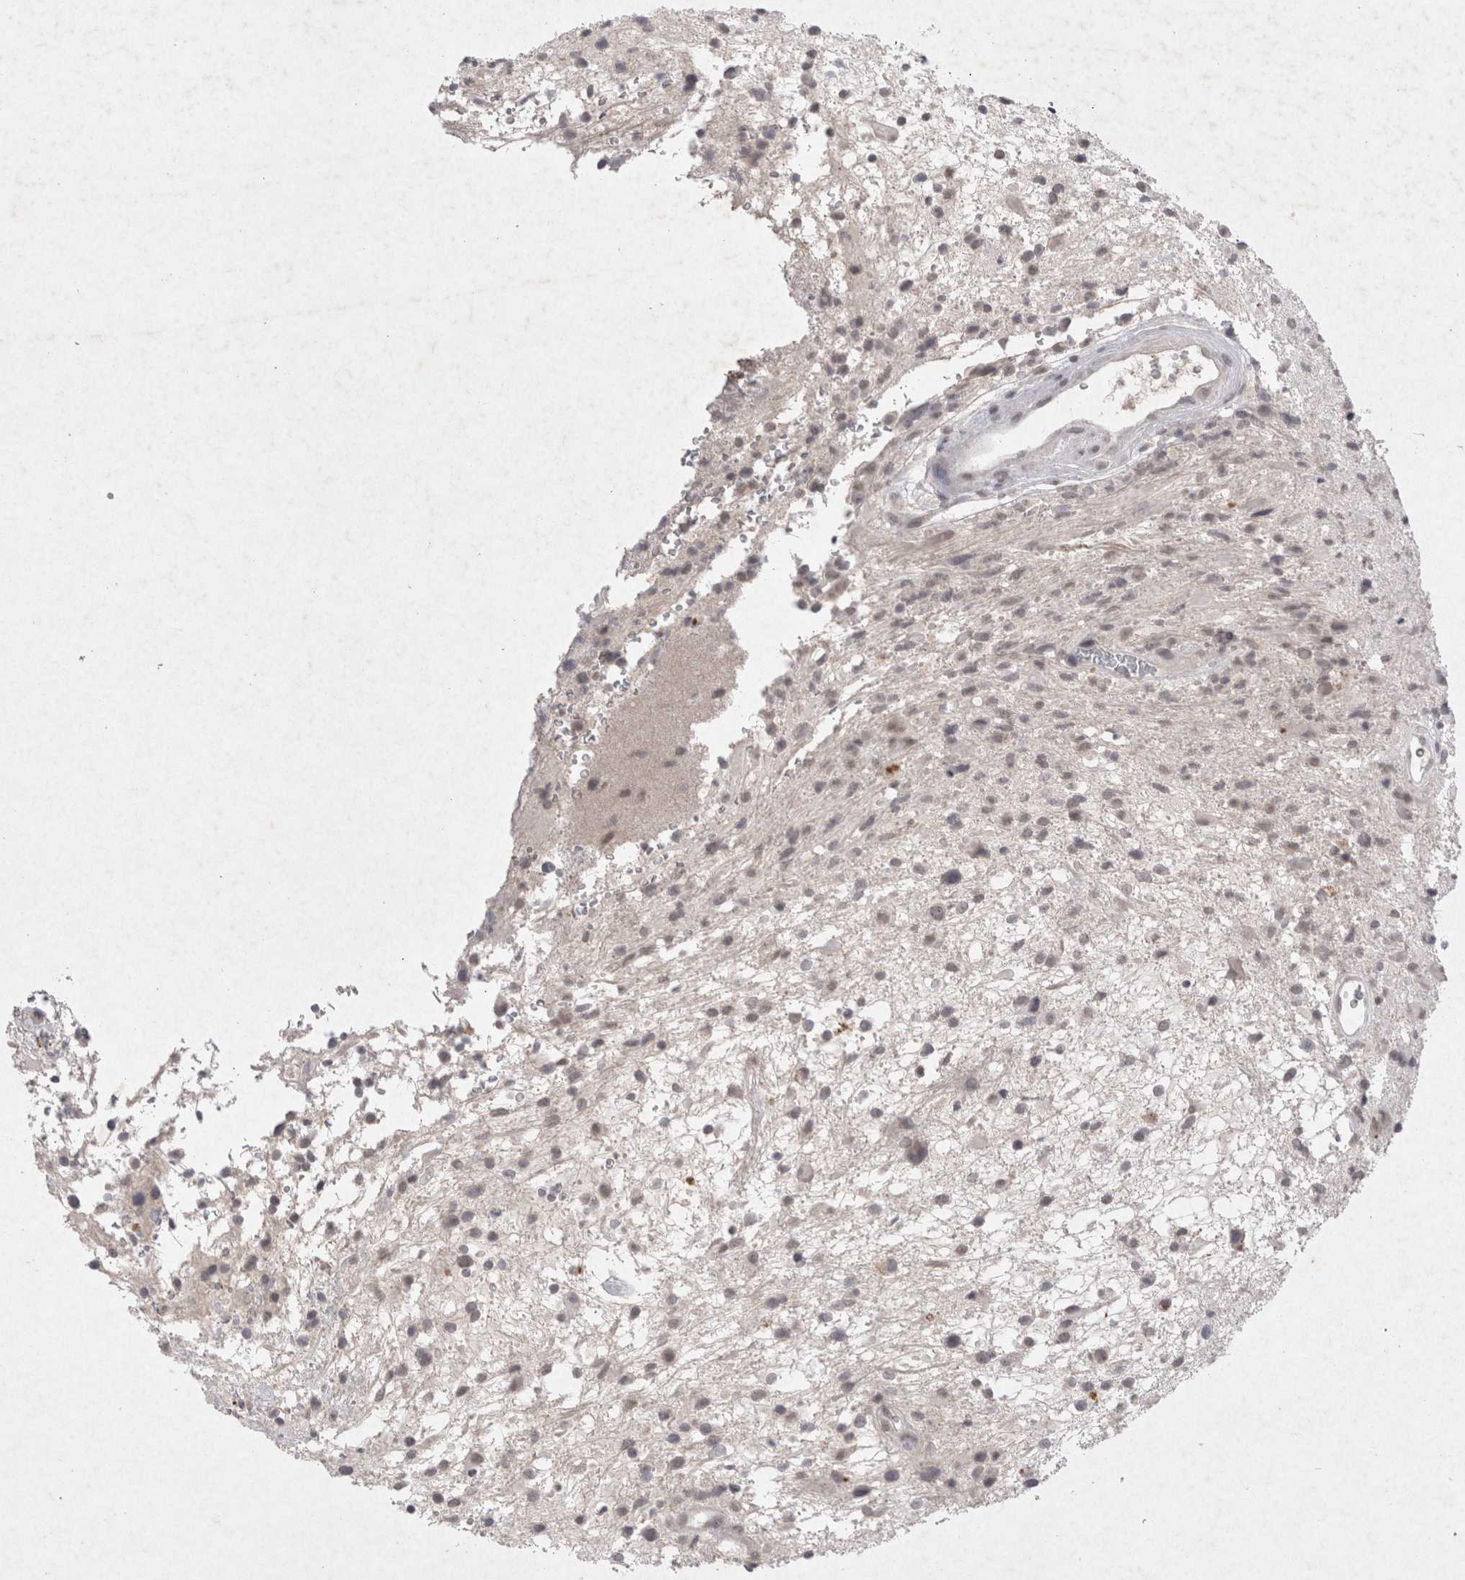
{"staining": {"intensity": "negative", "quantity": "none", "location": "none"}, "tissue": "glioma", "cell_type": "Tumor cells", "image_type": "cancer", "snomed": [{"axis": "morphology", "description": "Glioma, malignant, High grade"}, {"axis": "topography", "description": "Brain"}], "caption": "The histopathology image shows no significant staining in tumor cells of malignant glioma (high-grade). (Stains: DAB immunohistochemistry with hematoxylin counter stain, Microscopy: brightfield microscopy at high magnification).", "gene": "LYVE1", "patient": {"sex": "male", "age": 33}}